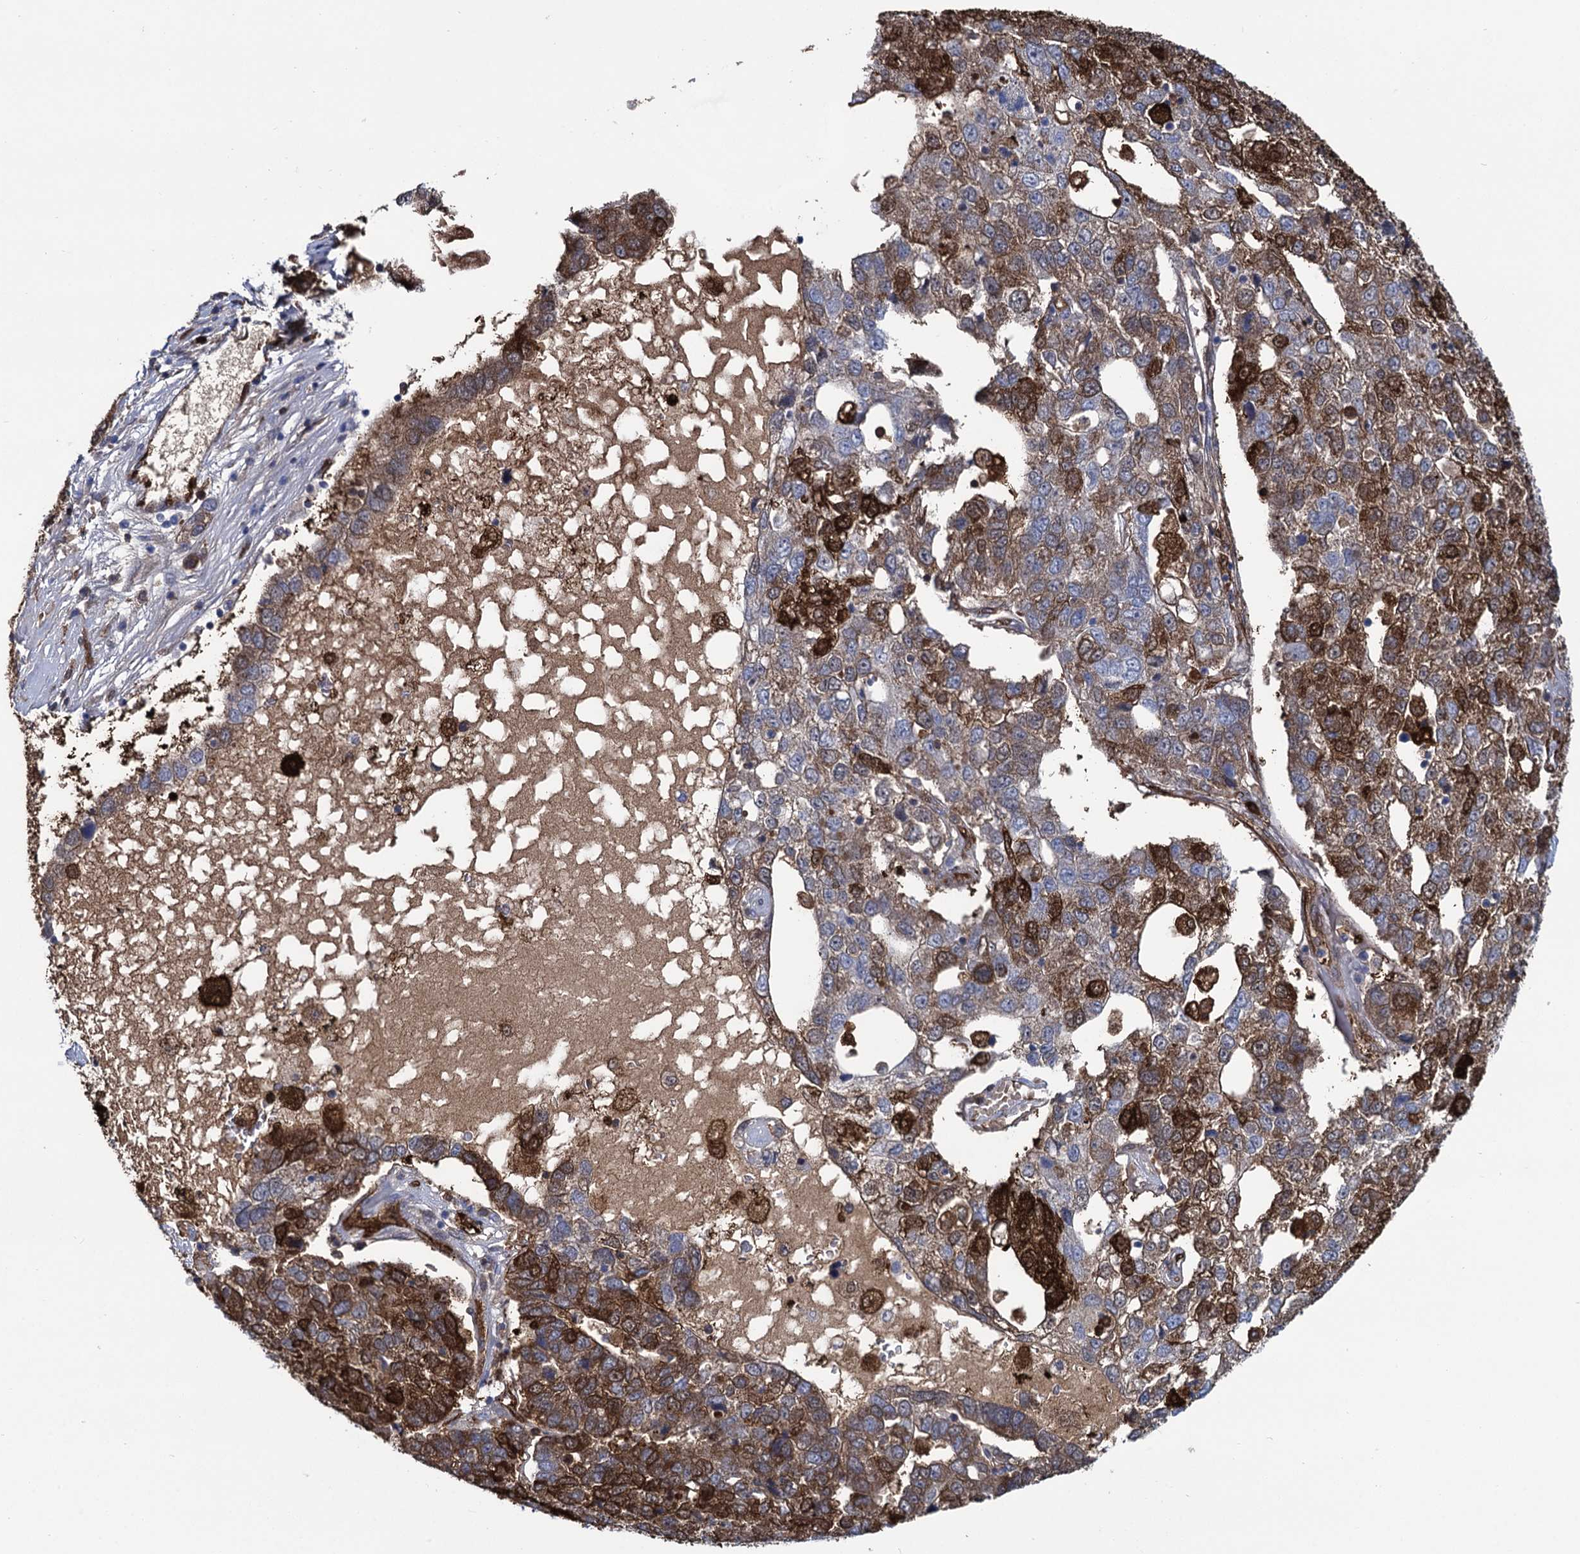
{"staining": {"intensity": "strong", "quantity": "25%-75%", "location": "cytoplasmic/membranous"}, "tissue": "pancreatic cancer", "cell_type": "Tumor cells", "image_type": "cancer", "snomed": [{"axis": "morphology", "description": "Adenocarcinoma, NOS"}, {"axis": "topography", "description": "Pancreas"}], "caption": "Protein expression by immunohistochemistry (IHC) exhibits strong cytoplasmic/membranous staining in approximately 25%-75% of tumor cells in pancreatic adenocarcinoma.", "gene": "FABP5", "patient": {"sex": "female", "age": 61}}